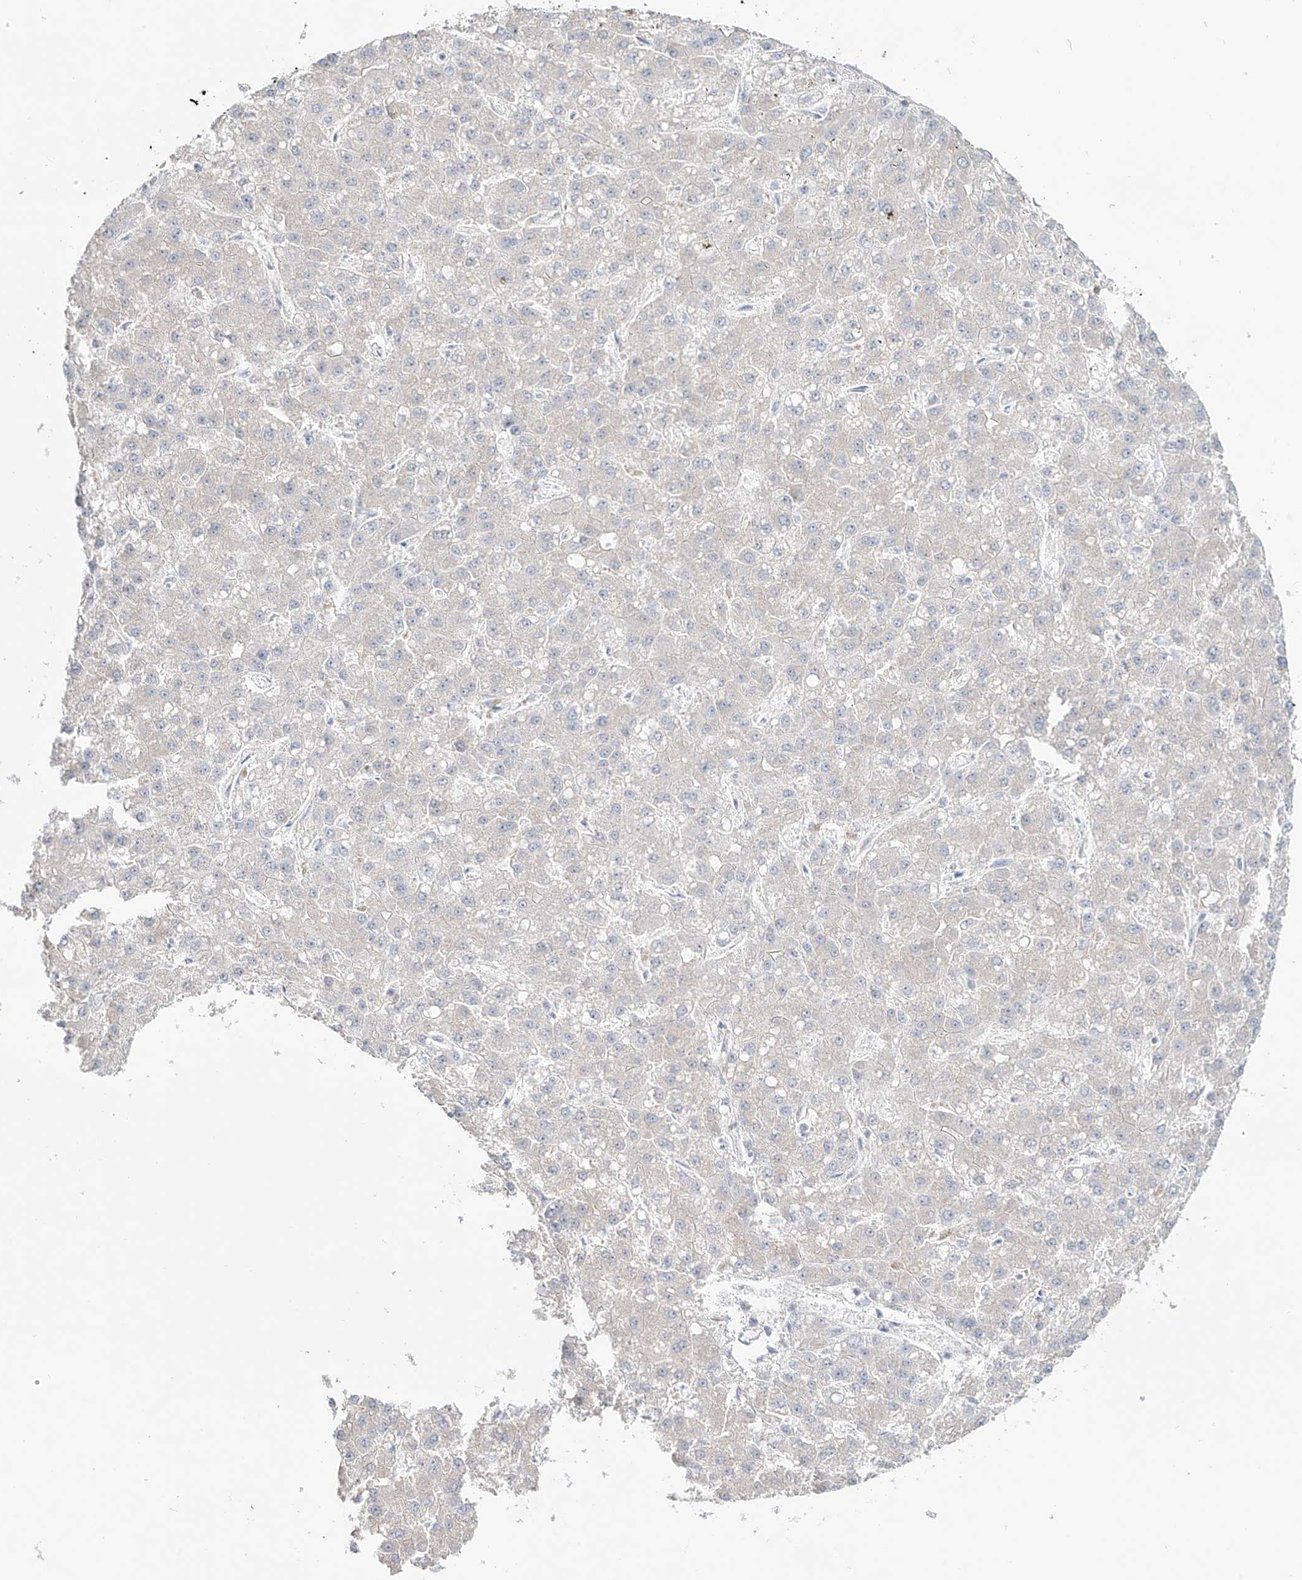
{"staining": {"intensity": "negative", "quantity": "none", "location": "none"}, "tissue": "liver cancer", "cell_type": "Tumor cells", "image_type": "cancer", "snomed": [{"axis": "morphology", "description": "Carcinoma, Hepatocellular, NOS"}, {"axis": "topography", "description": "Liver"}], "caption": "Tumor cells are negative for protein expression in human liver cancer (hepatocellular carcinoma).", "gene": "BSDC1", "patient": {"sex": "male", "age": 67}}